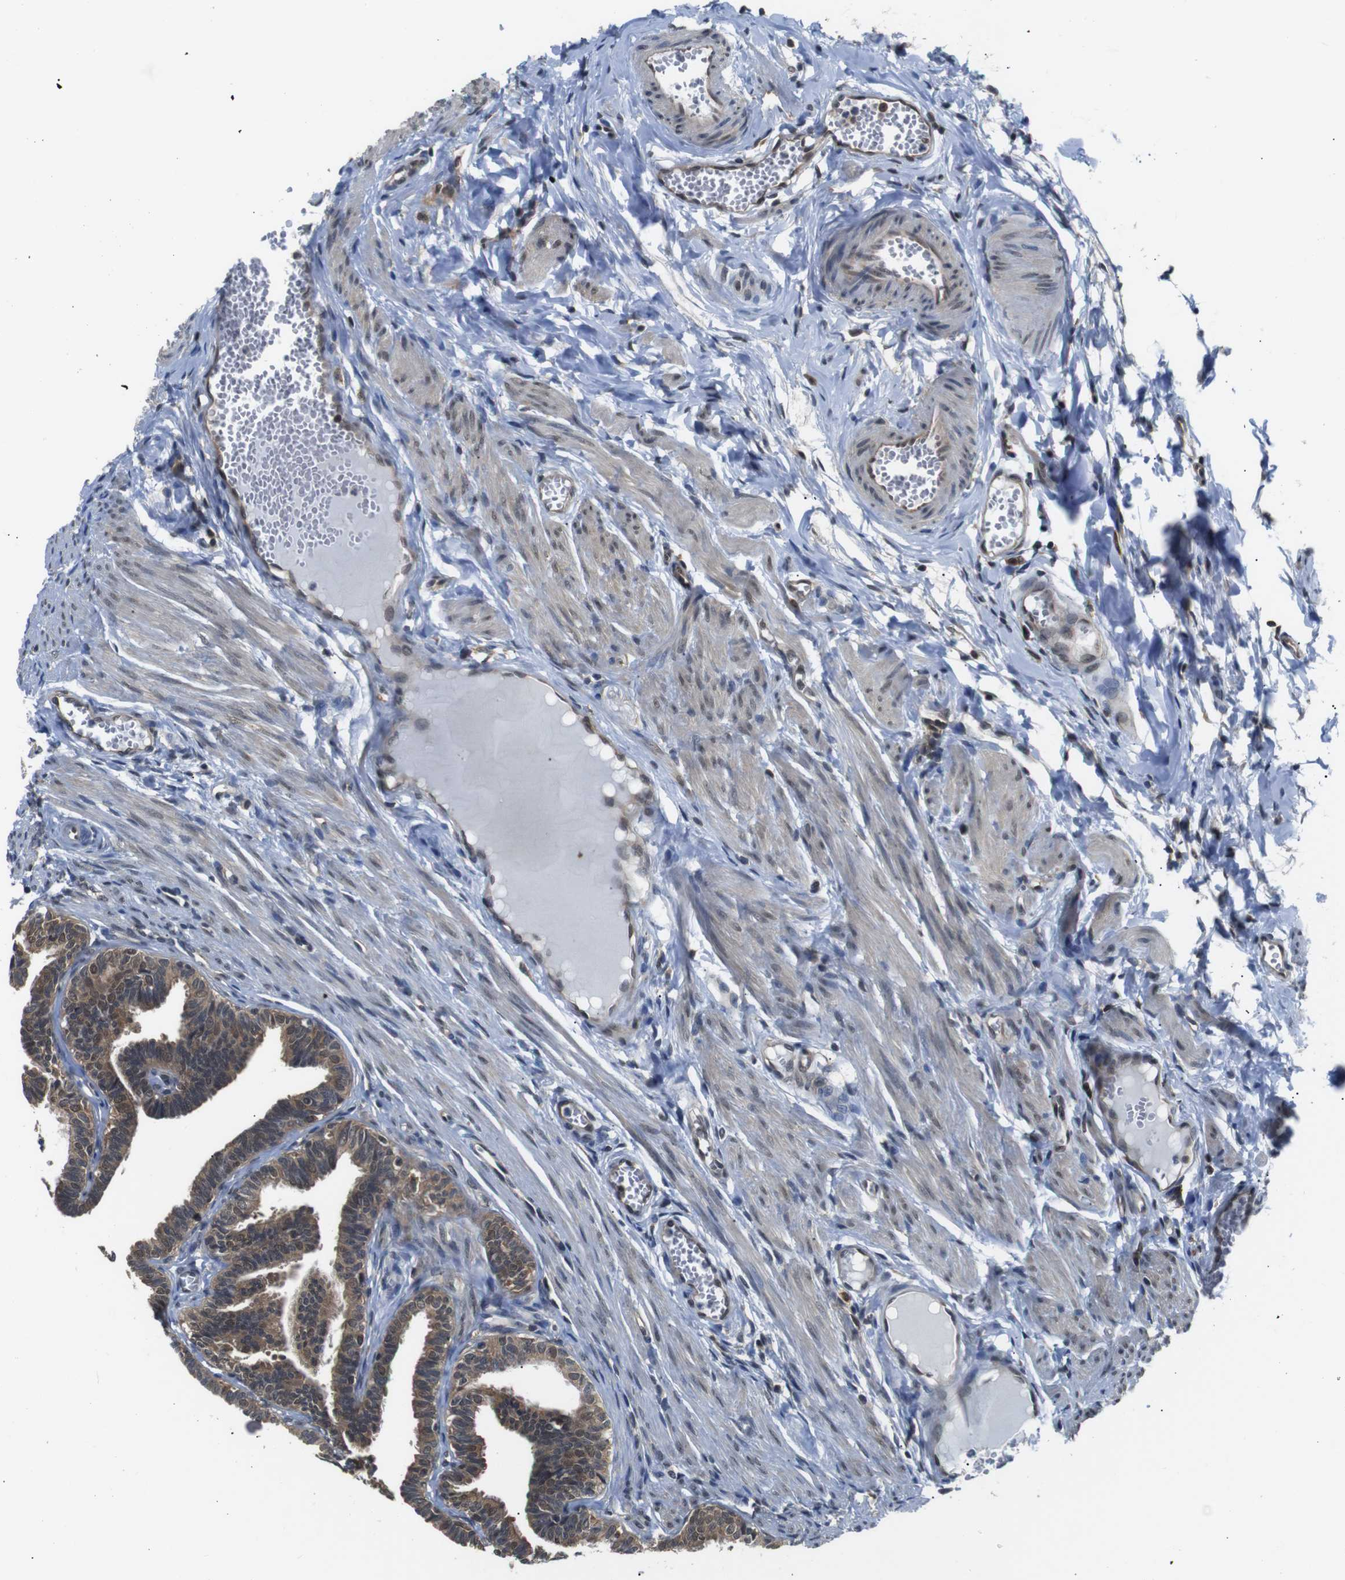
{"staining": {"intensity": "moderate", "quantity": ">75%", "location": "cytoplasmic/membranous,nuclear"}, "tissue": "fallopian tube", "cell_type": "Glandular cells", "image_type": "normal", "snomed": [{"axis": "morphology", "description": "Normal tissue, NOS"}, {"axis": "topography", "description": "Fallopian tube"}, {"axis": "topography", "description": "Ovary"}], "caption": "Unremarkable fallopian tube shows moderate cytoplasmic/membranous,nuclear positivity in about >75% of glandular cells (DAB = brown stain, brightfield microscopy at high magnification)..", "gene": "UBXN1", "patient": {"sex": "female", "age": 23}}